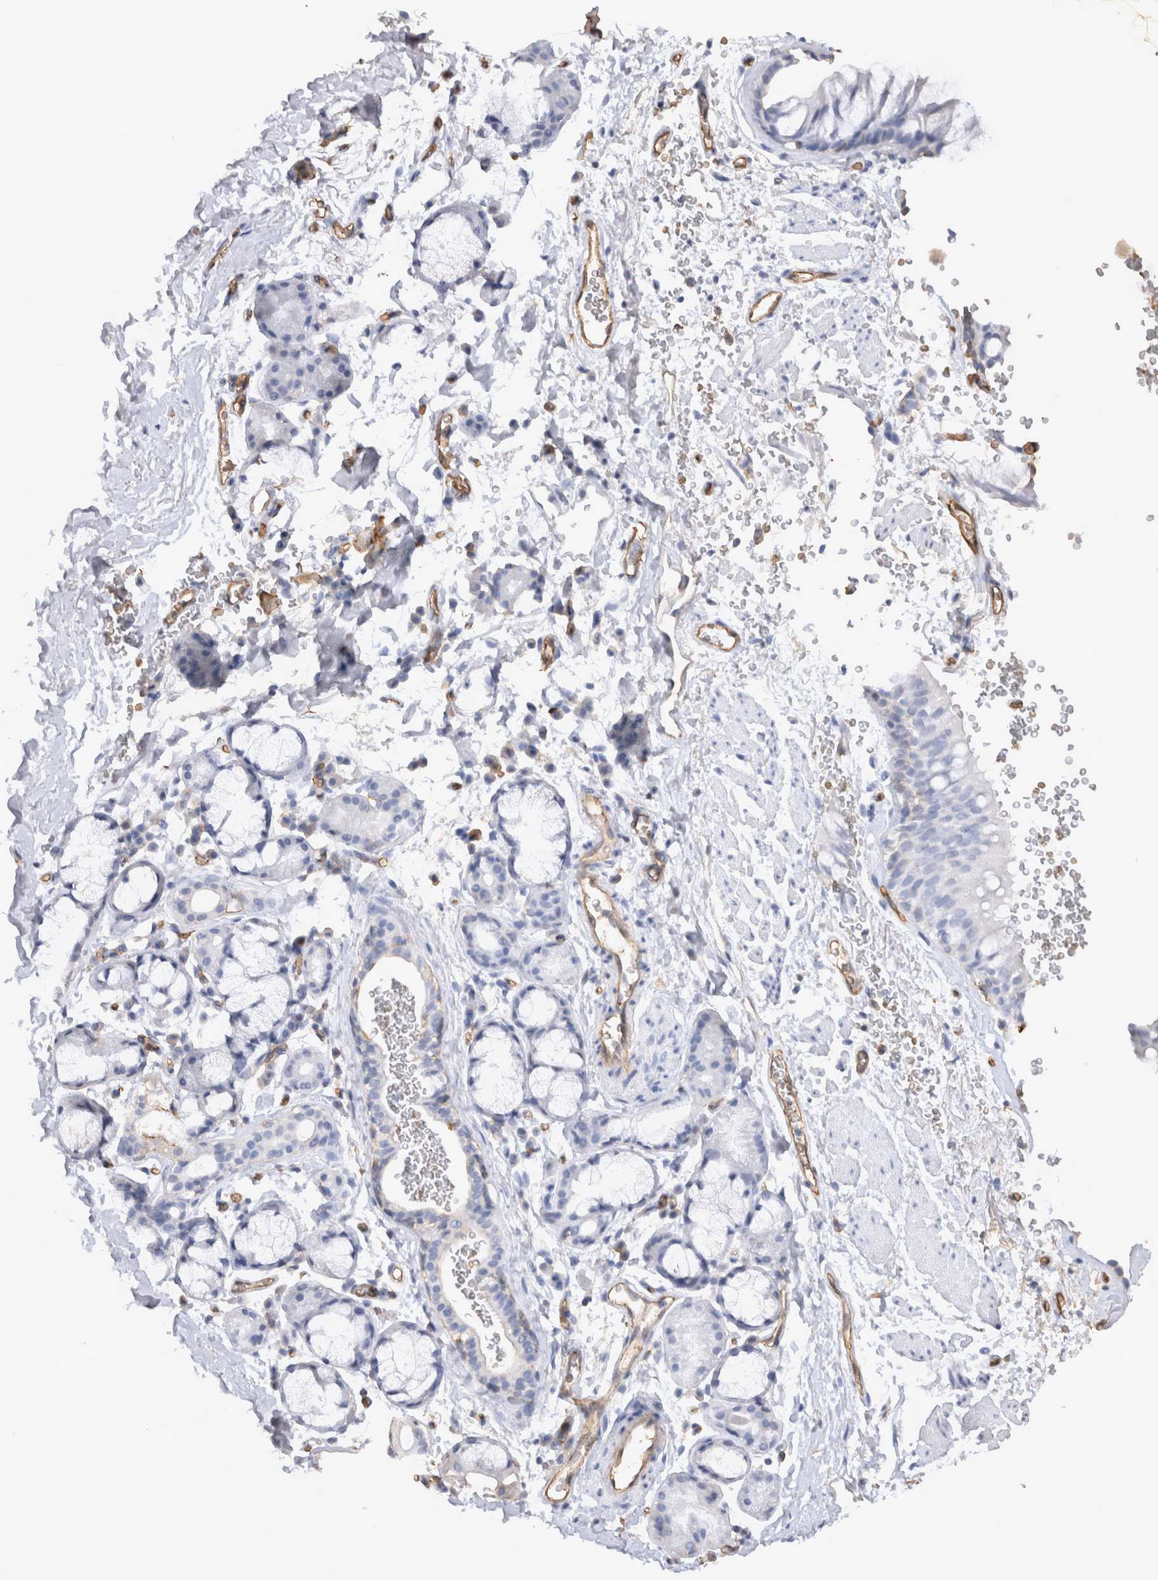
{"staining": {"intensity": "negative", "quantity": "none", "location": "none"}, "tissue": "bronchus", "cell_type": "Respiratory epithelial cells", "image_type": "normal", "snomed": [{"axis": "morphology", "description": "Normal tissue, NOS"}, {"axis": "topography", "description": "Cartilage tissue"}, {"axis": "topography", "description": "Bronchus"}], "caption": "Respiratory epithelial cells show no significant positivity in normal bronchus. (DAB (3,3'-diaminobenzidine) immunohistochemistry visualized using brightfield microscopy, high magnification).", "gene": "IL17RC", "patient": {"sex": "female", "age": 53}}